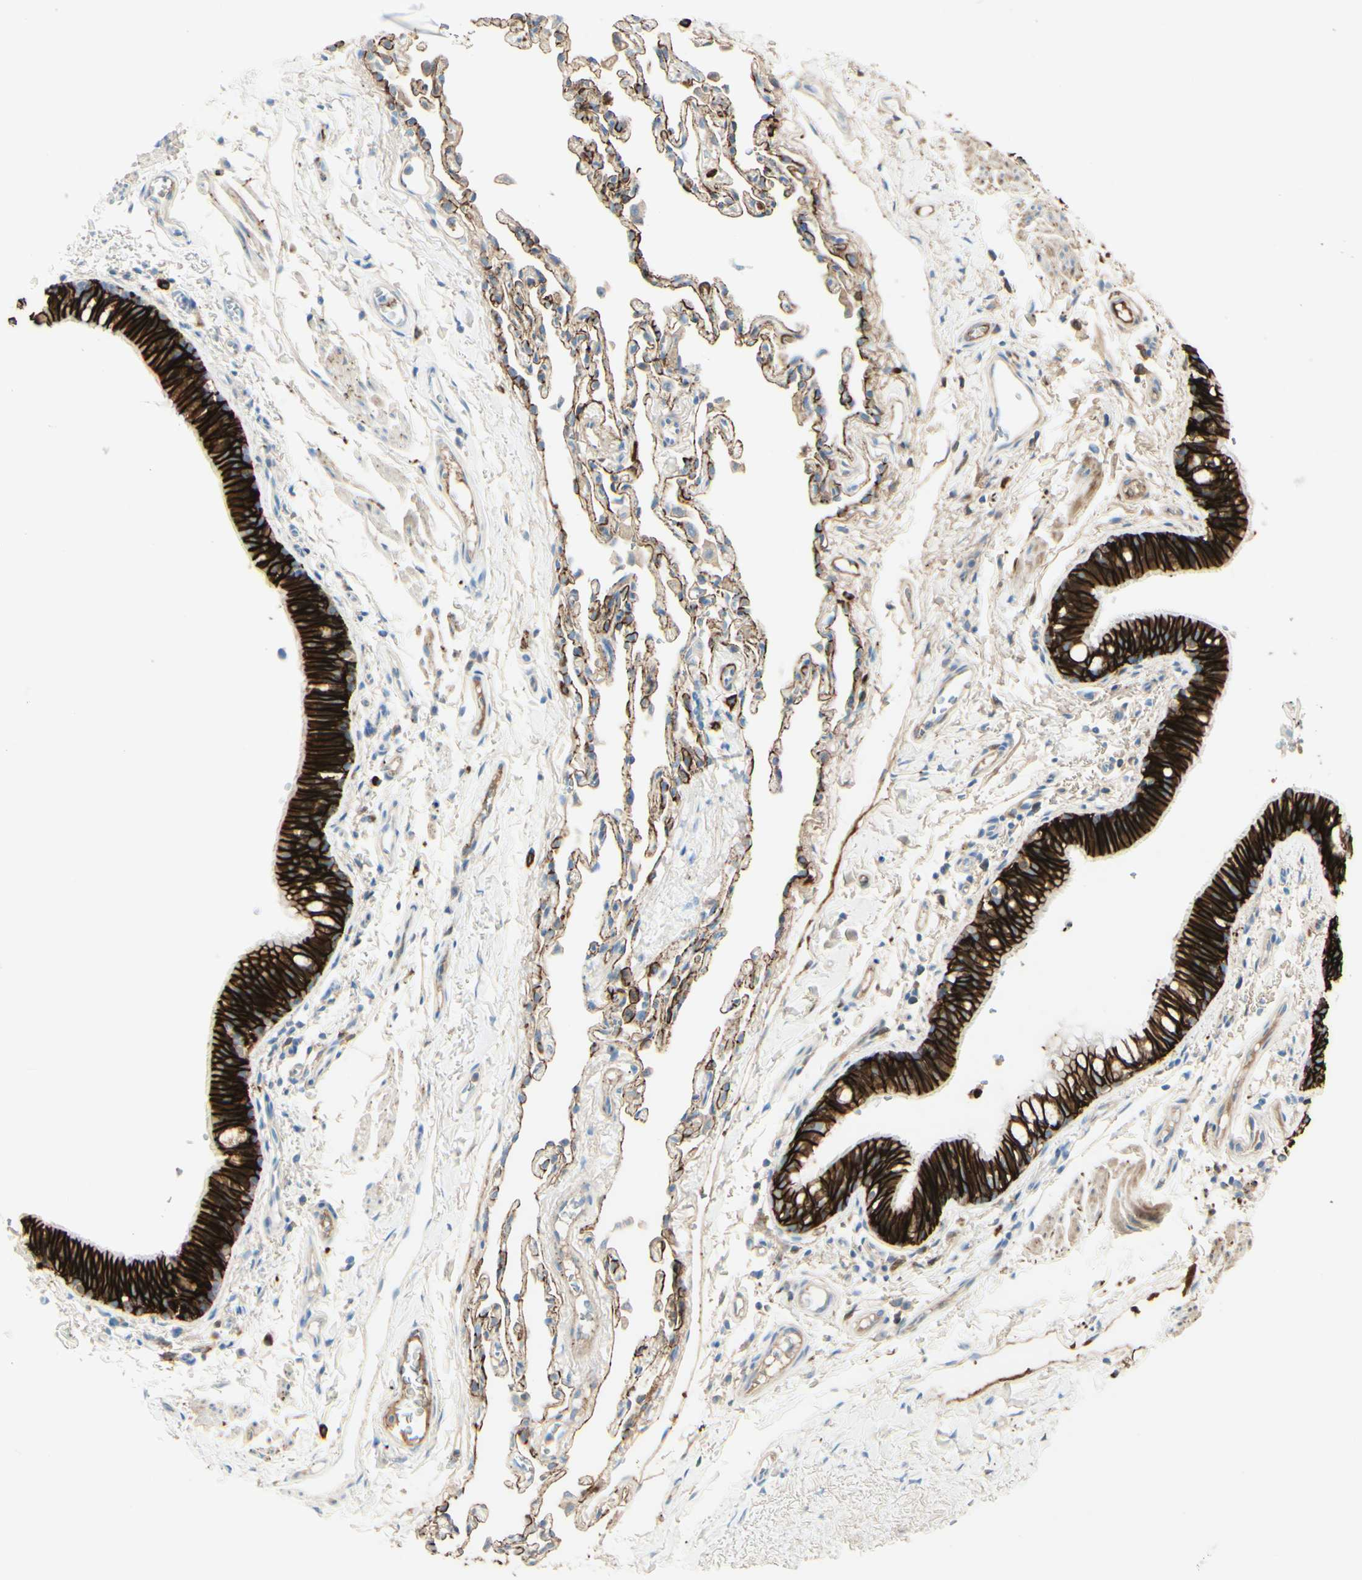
{"staining": {"intensity": "strong", "quantity": ">75%", "location": "cytoplasmic/membranous"}, "tissue": "bronchus", "cell_type": "Respiratory epithelial cells", "image_type": "normal", "snomed": [{"axis": "morphology", "description": "Normal tissue, NOS"}, {"axis": "topography", "description": "Bronchus"}, {"axis": "topography", "description": "Lung"}], "caption": "A histopathology image showing strong cytoplasmic/membranous staining in about >75% of respiratory epithelial cells in benign bronchus, as visualized by brown immunohistochemical staining.", "gene": "ALCAM", "patient": {"sex": "male", "age": 64}}